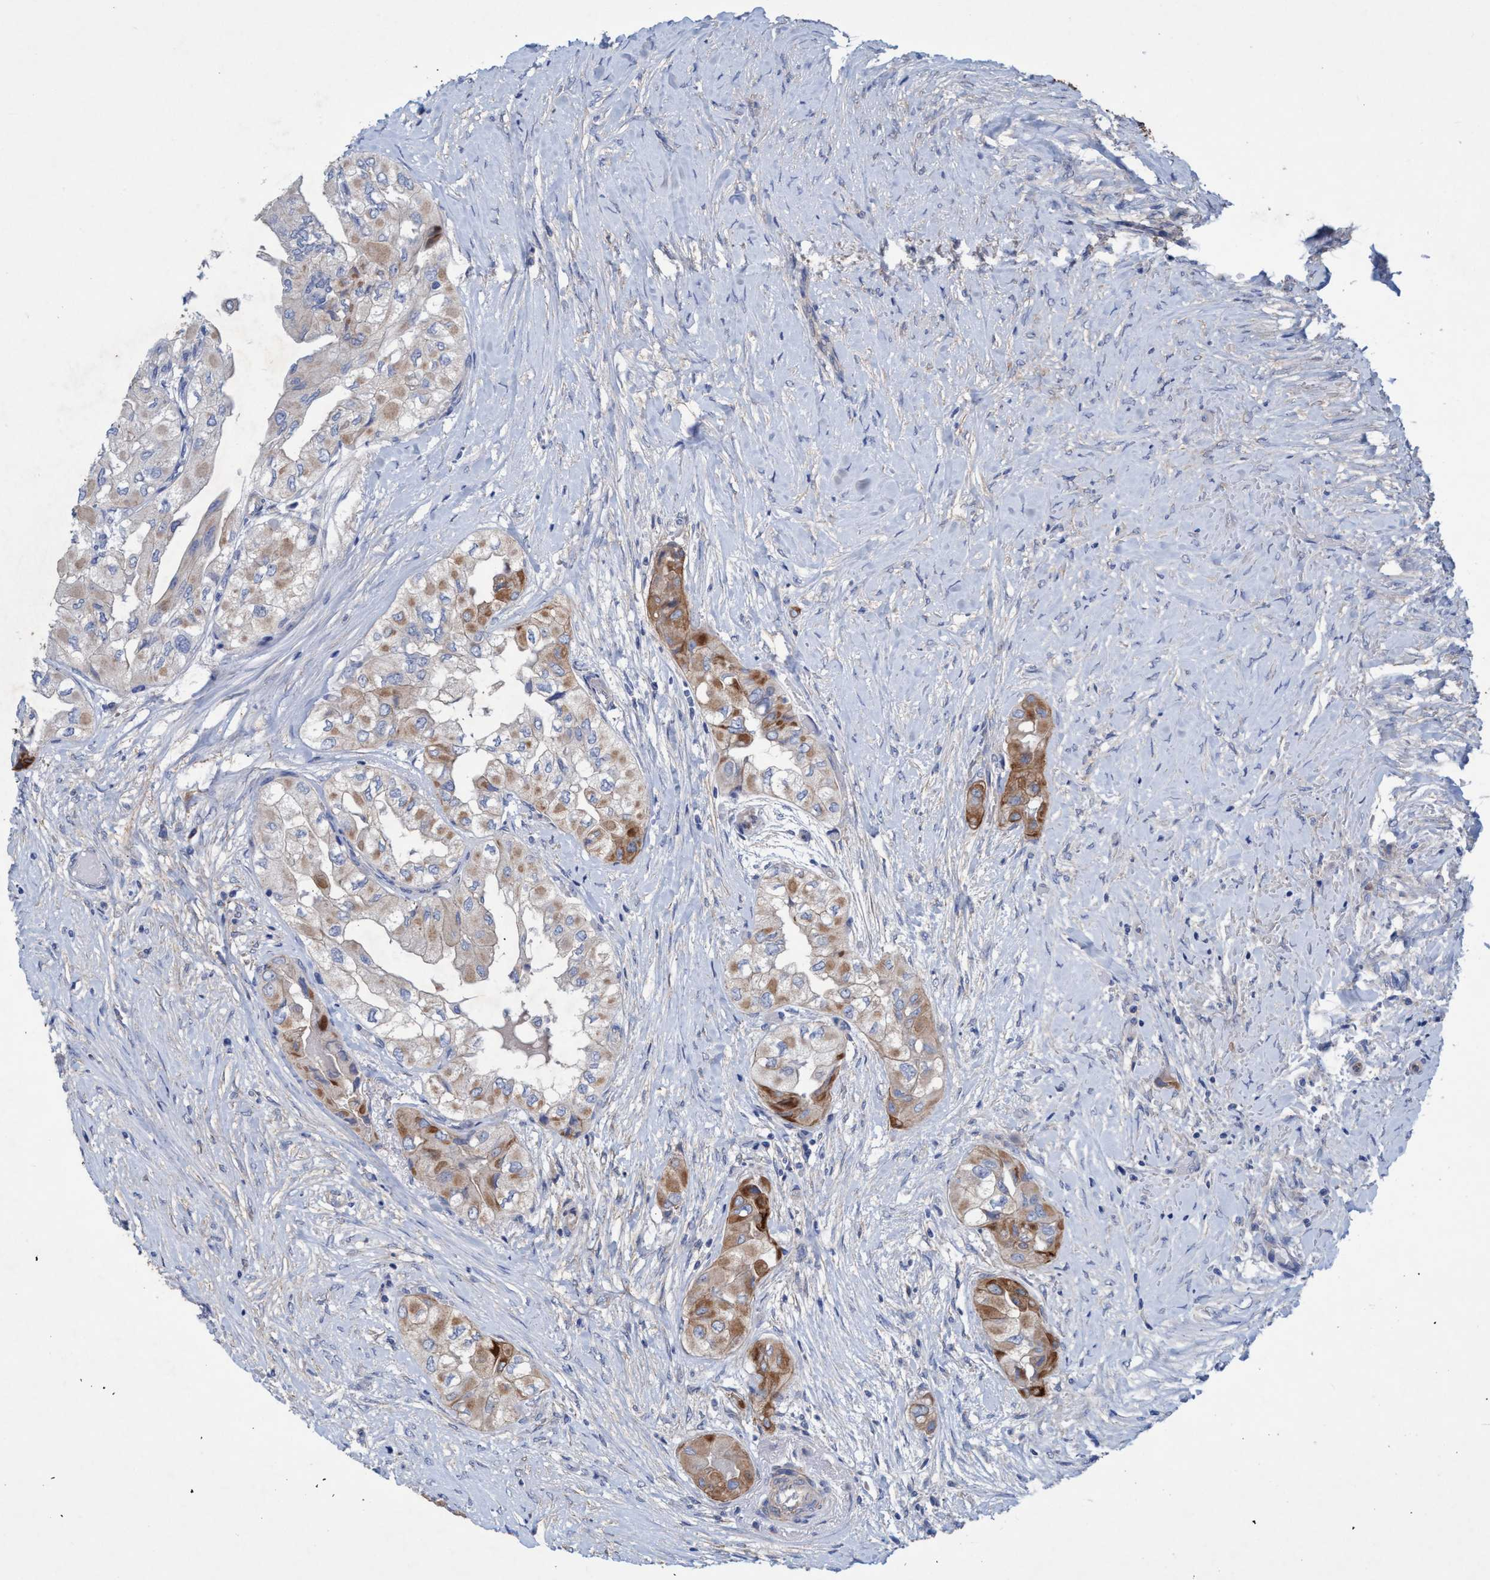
{"staining": {"intensity": "moderate", "quantity": ">75%", "location": "cytoplasmic/membranous"}, "tissue": "thyroid cancer", "cell_type": "Tumor cells", "image_type": "cancer", "snomed": [{"axis": "morphology", "description": "Papillary adenocarcinoma, NOS"}, {"axis": "topography", "description": "Thyroid gland"}], "caption": "Immunohistochemical staining of human thyroid cancer displays medium levels of moderate cytoplasmic/membranous staining in about >75% of tumor cells.", "gene": "GULP1", "patient": {"sex": "female", "age": 59}}